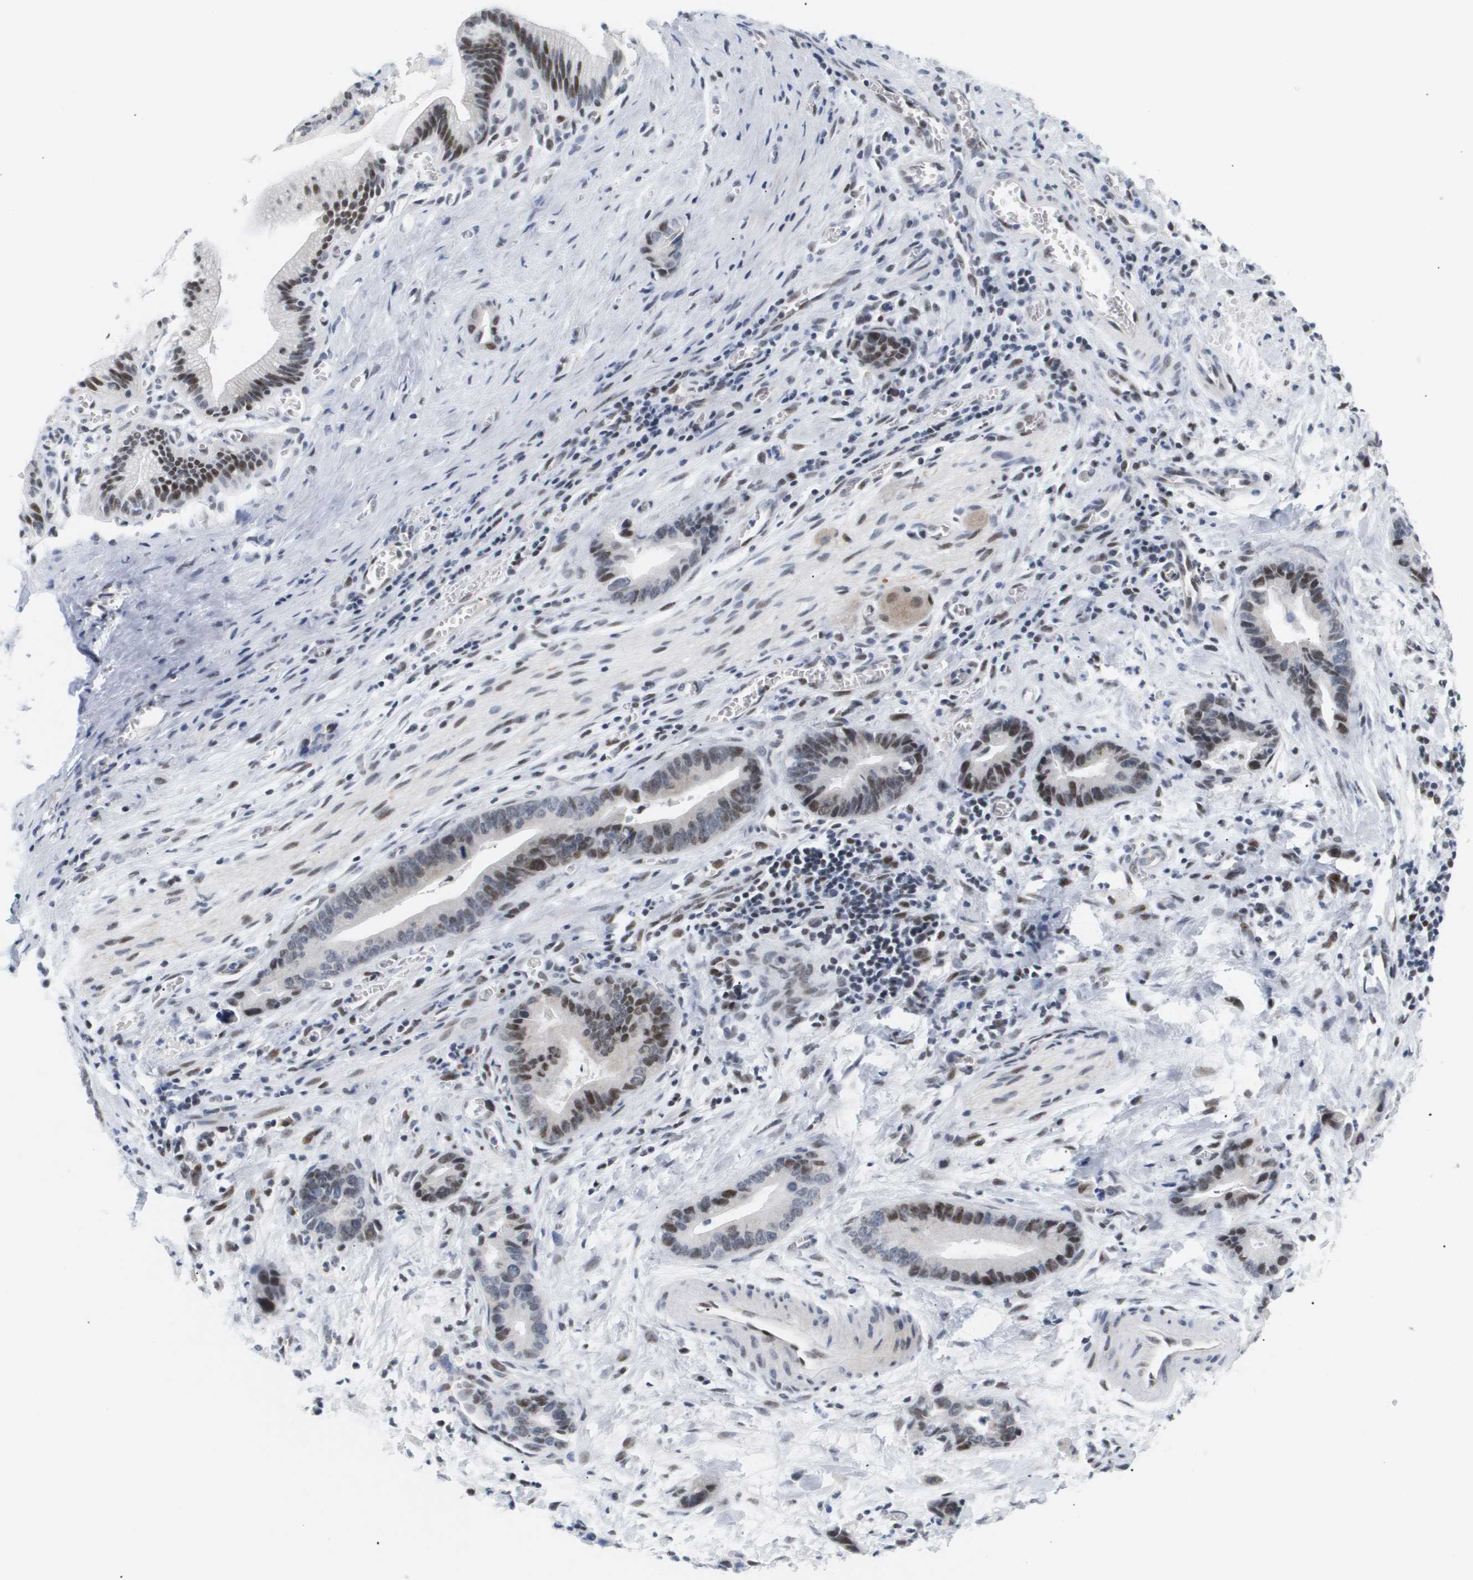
{"staining": {"intensity": "moderate", "quantity": "25%-75%", "location": "nuclear"}, "tissue": "liver cancer", "cell_type": "Tumor cells", "image_type": "cancer", "snomed": [{"axis": "morphology", "description": "Cholangiocarcinoma"}, {"axis": "topography", "description": "Liver"}], "caption": "The image reveals staining of liver cancer, revealing moderate nuclear protein positivity (brown color) within tumor cells.", "gene": "PPARD", "patient": {"sex": "female", "age": 55}}